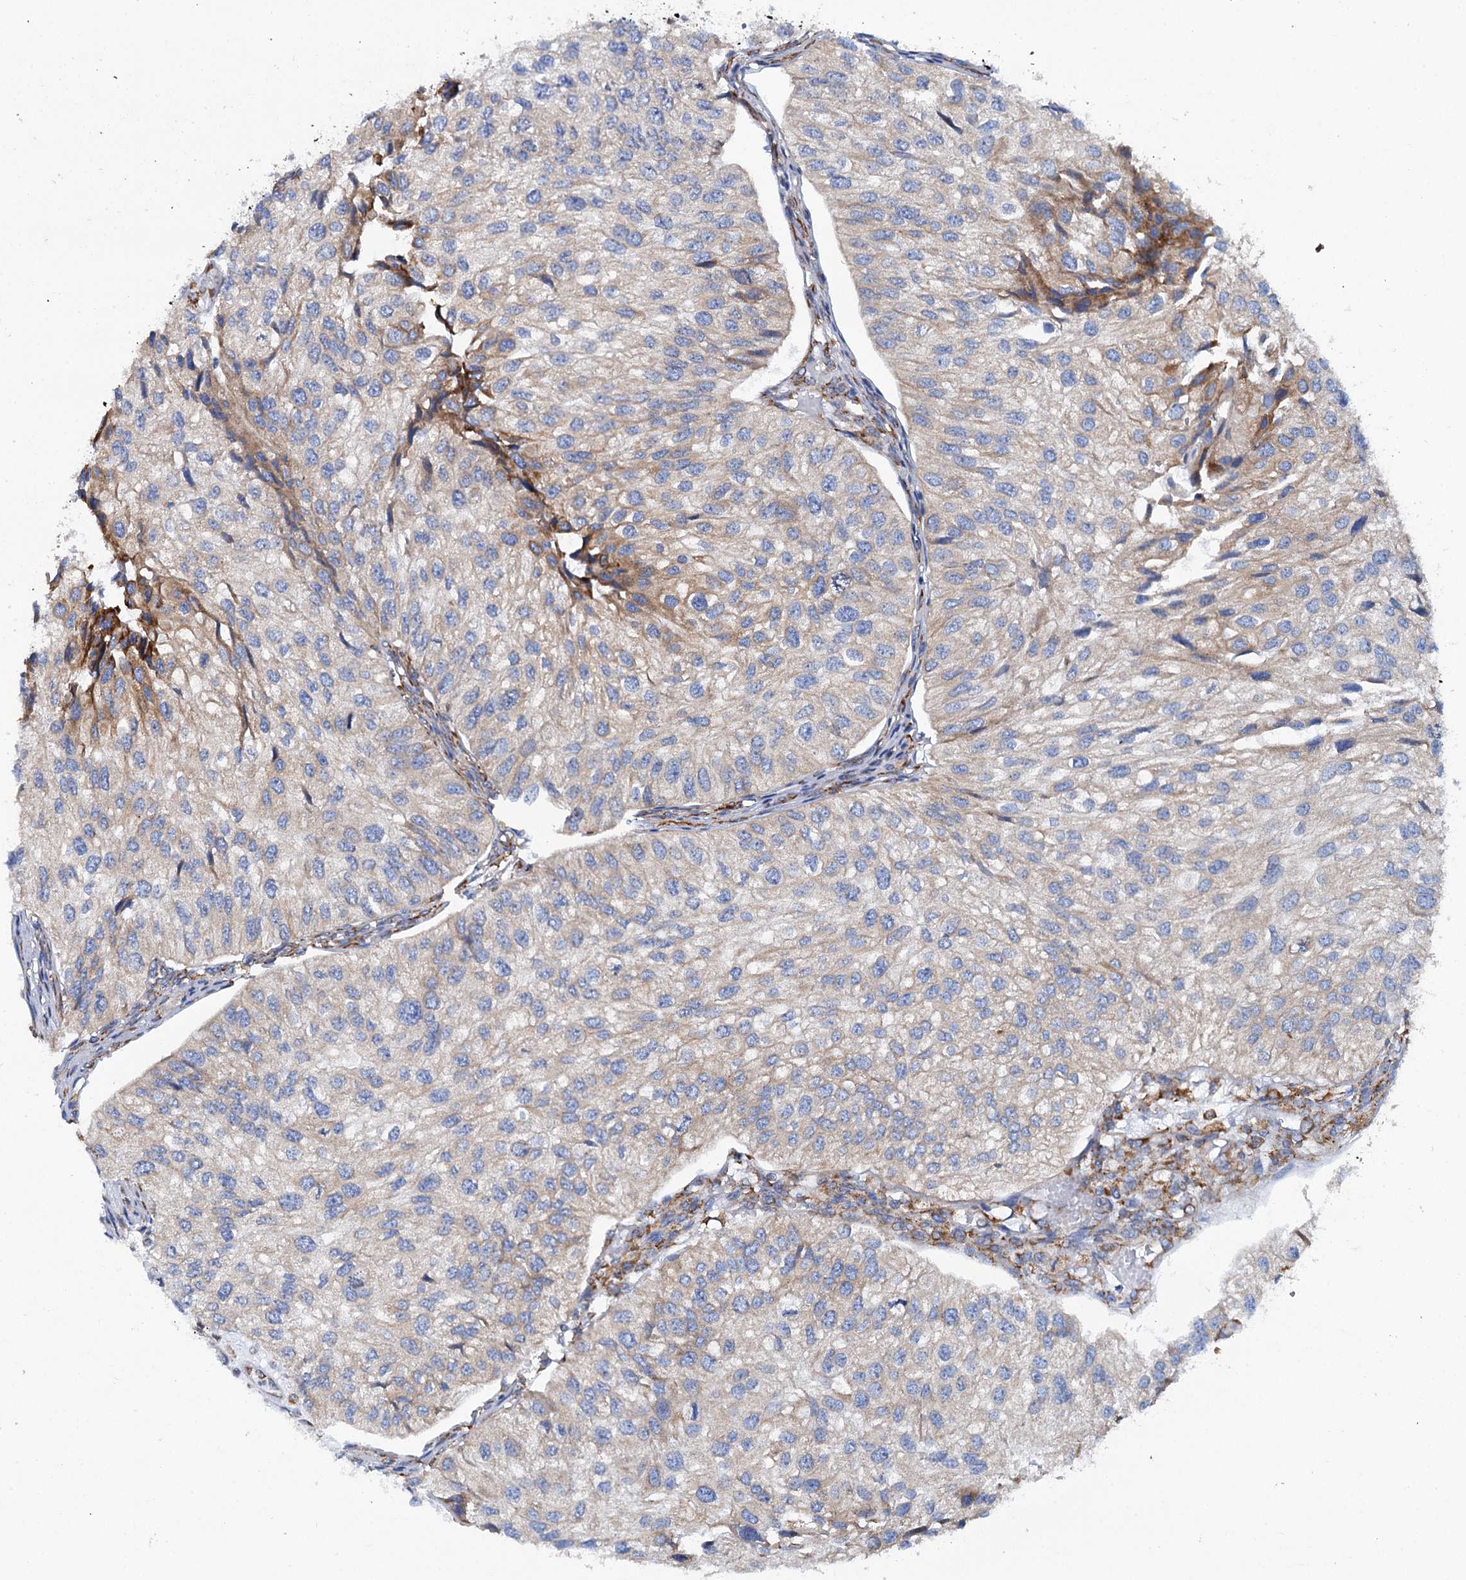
{"staining": {"intensity": "moderate", "quantity": "<25%", "location": "cytoplasmic/membranous"}, "tissue": "urothelial cancer", "cell_type": "Tumor cells", "image_type": "cancer", "snomed": [{"axis": "morphology", "description": "Urothelial carcinoma, Low grade"}, {"axis": "topography", "description": "Urinary bladder"}], "caption": "Human urothelial carcinoma (low-grade) stained with a brown dye shows moderate cytoplasmic/membranous positive staining in about <25% of tumor cells.", "gene": "SHE", "patient": {"sex": "female", "age": 89}}